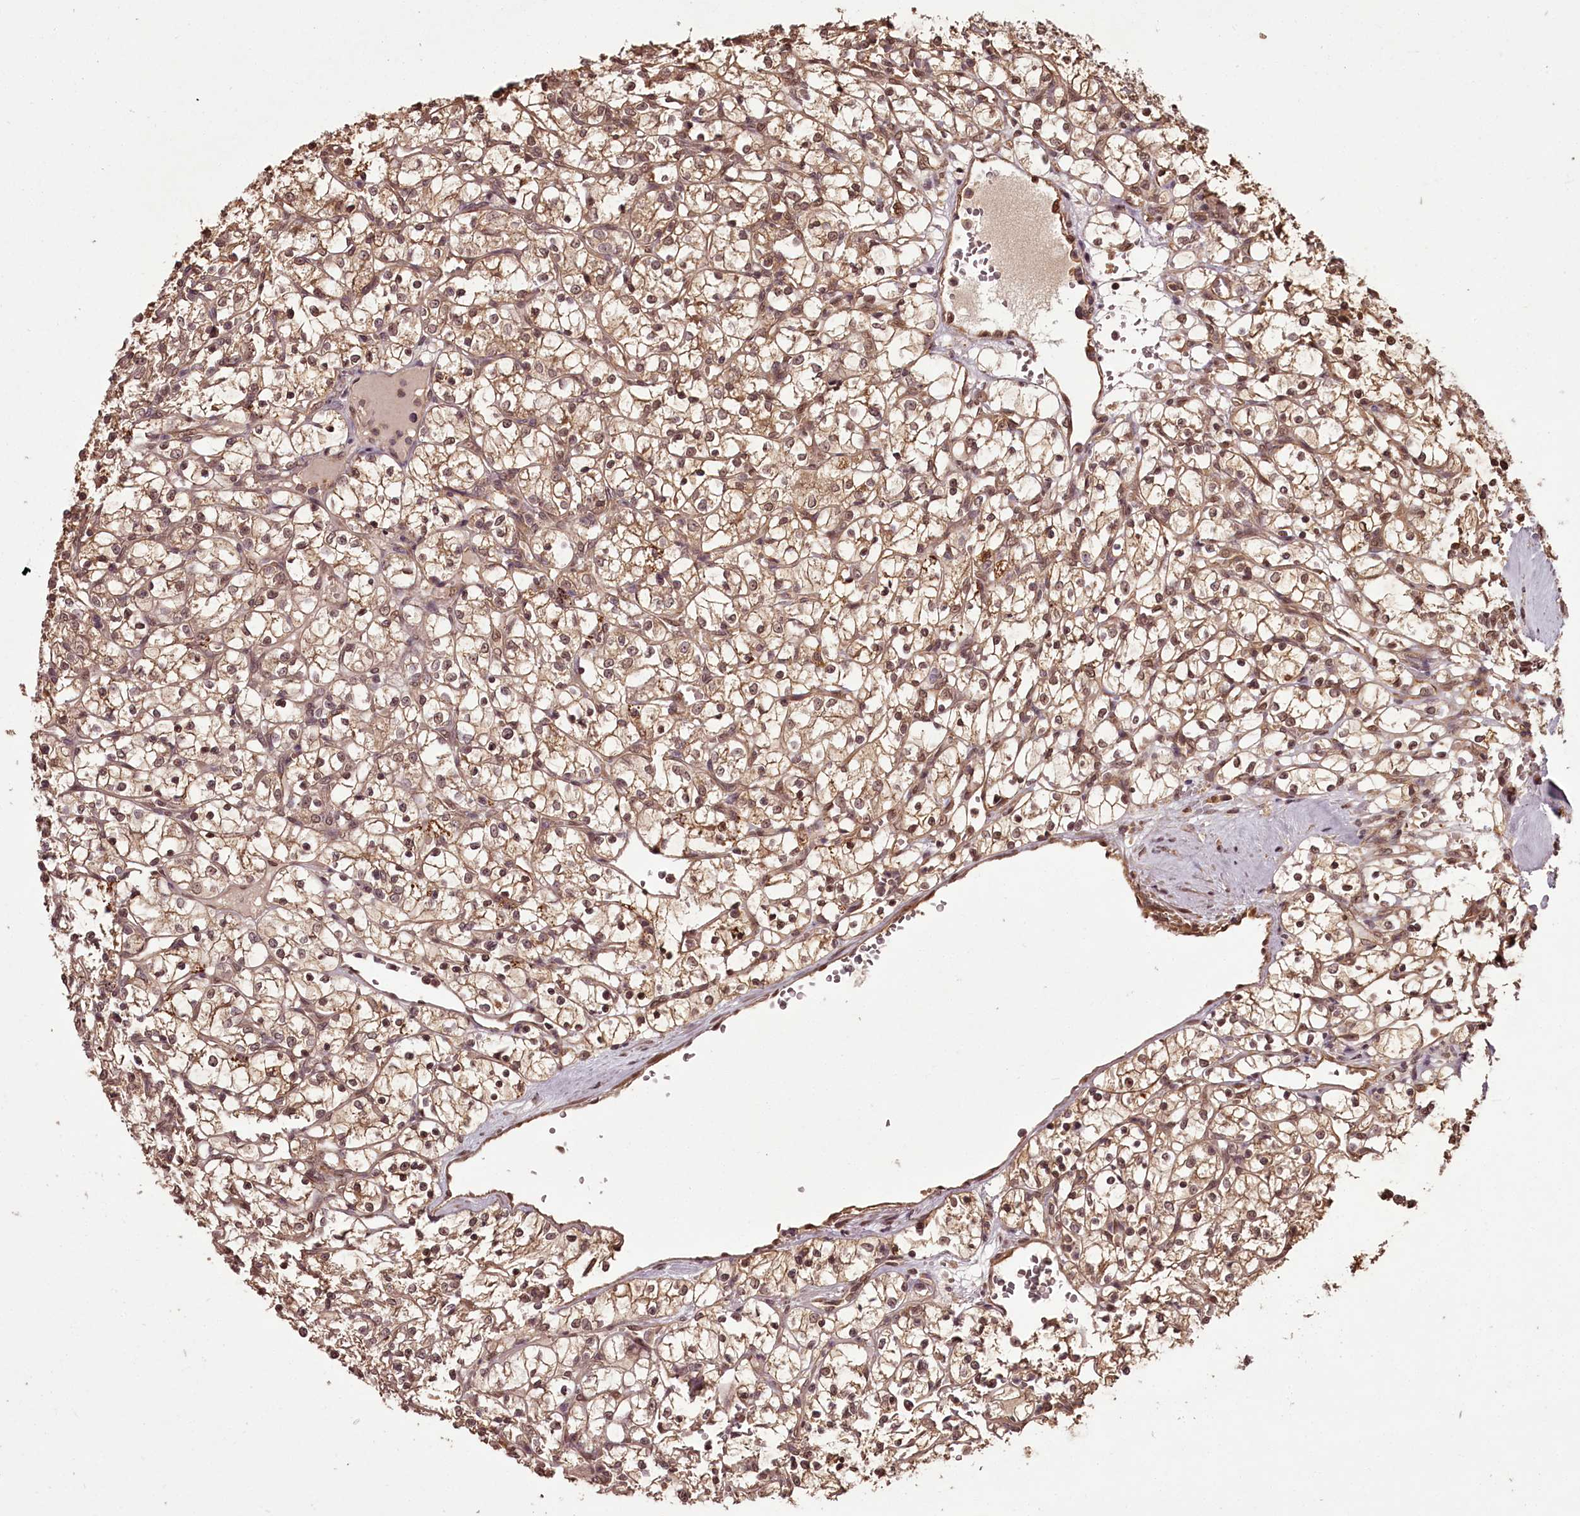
{"staining": {"intensity": "moderate", "quantity": ">75%", "location": "cytoplasmic/membranous,nuclear"}, "tissue": "renal cancer", "cell_type": "Tumor cells", "image_type": "cancer", "snomed": [{"axis": "morphology", "description": "Adenocarcinoma, NOS"}, {"axis": "topography", "description": "Kidney"}], "caption": "Immunohistochemistry (IHC) staining of renal cancer, which displays medium levels of moderate cytoplasmic/membranous and nuclear positivity in approximately >75% of tumor cells indicating moderate cytoplasmic/membranous and nuclear protein staining. The staining was performed using DAB (3,3'-diaminobenzidine) (brown) for protein detection and nuclei were counterstained in hematoxylin (blue).", "gene": "NPRL2", "patient": {"sex": "female", "age": 69}}